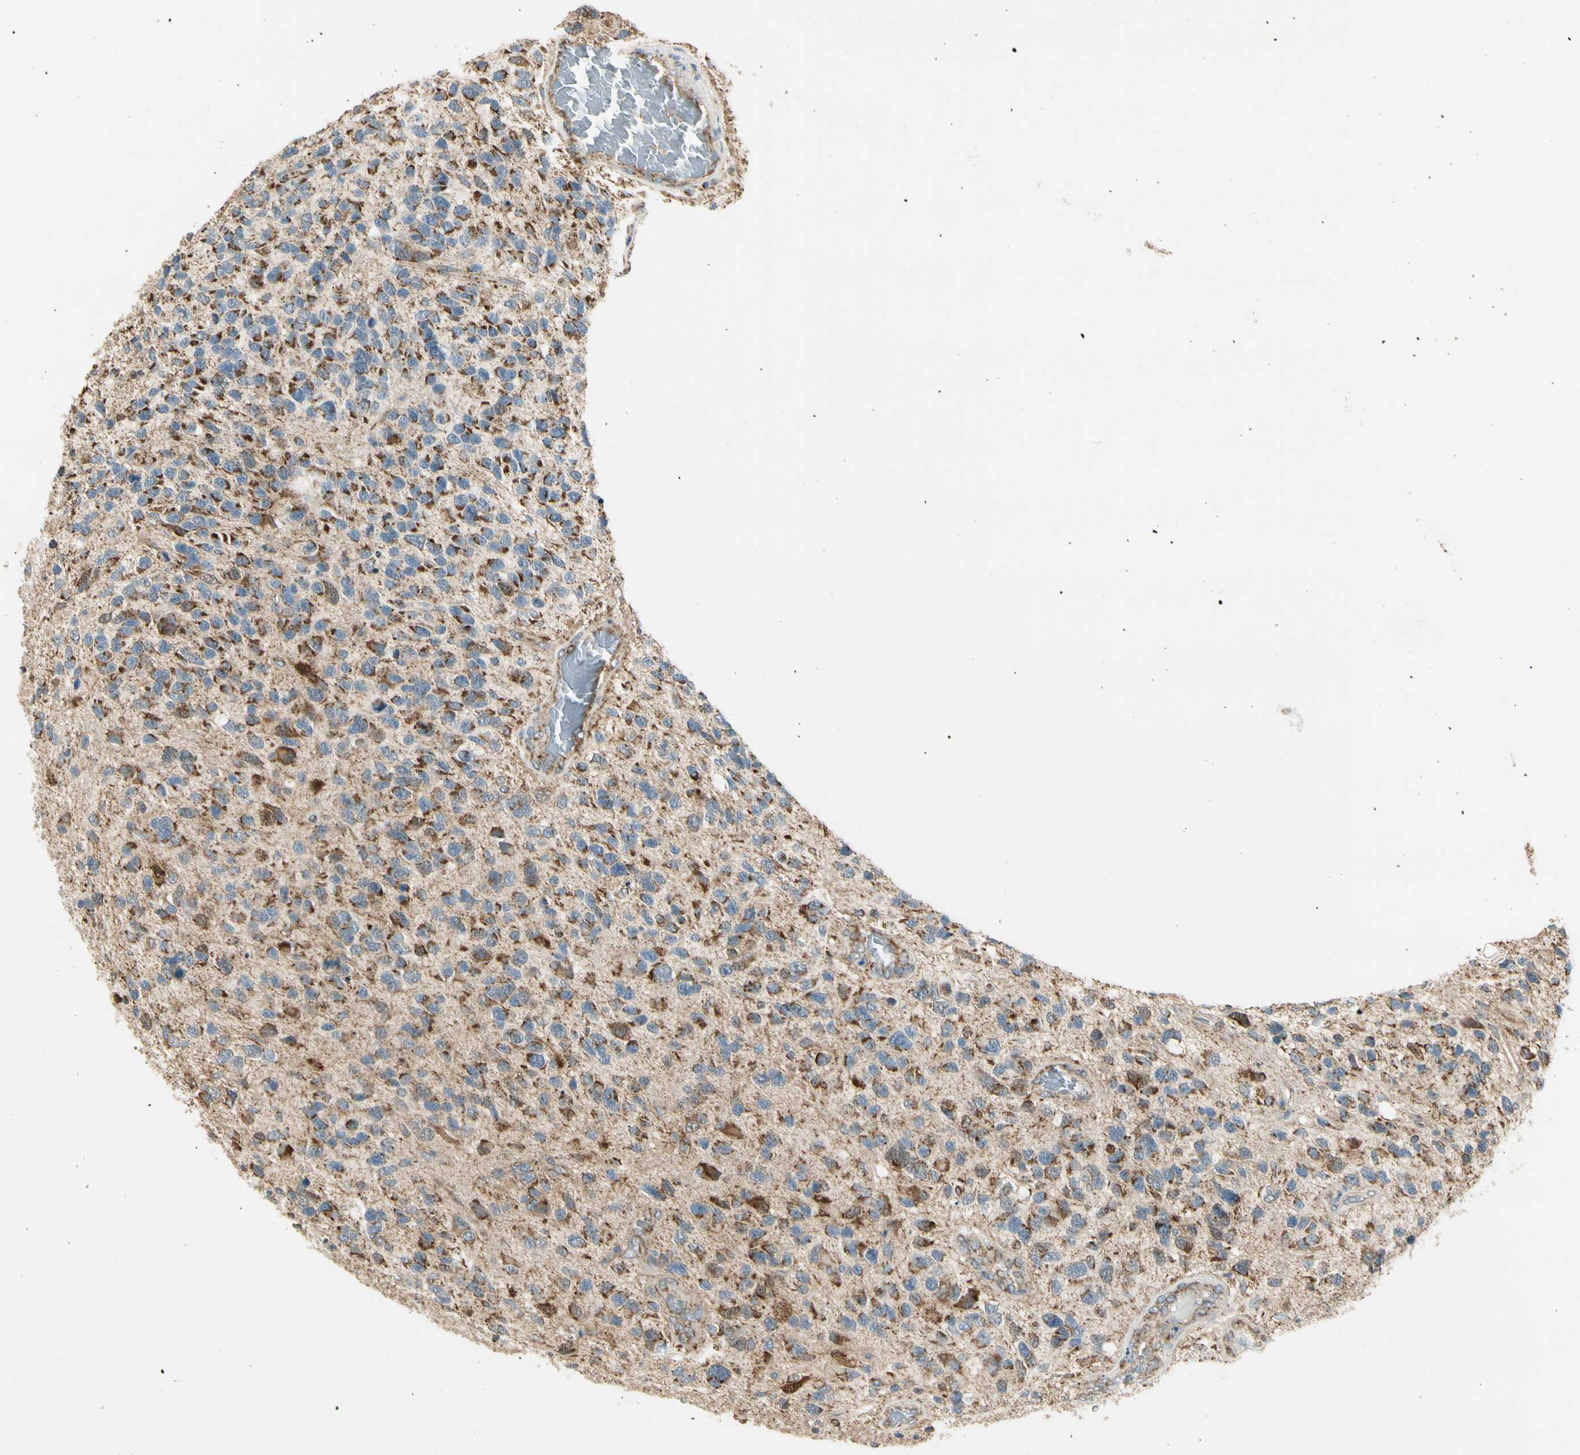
{"staining": {"intensity": "strong", "quantity": "25%-75%", "location": "cytoplasmic/membranous"}, "tissue": "glioma", "cell_type": "Tumor cells", "image_type": "cancer", "snomed": [{"axis": "morphology", "description": "Glioma, malignant, High grade"}, {"axis": "topography", "description": "Brain"}], "caption": "Protein expression analysis of human glioma reveals strong cytoplasmic/membranous positivity in approximately 25%-75% of tumor cells.", "gene": "EPHB3", "patient": {"sex": "female", "age": 58}}